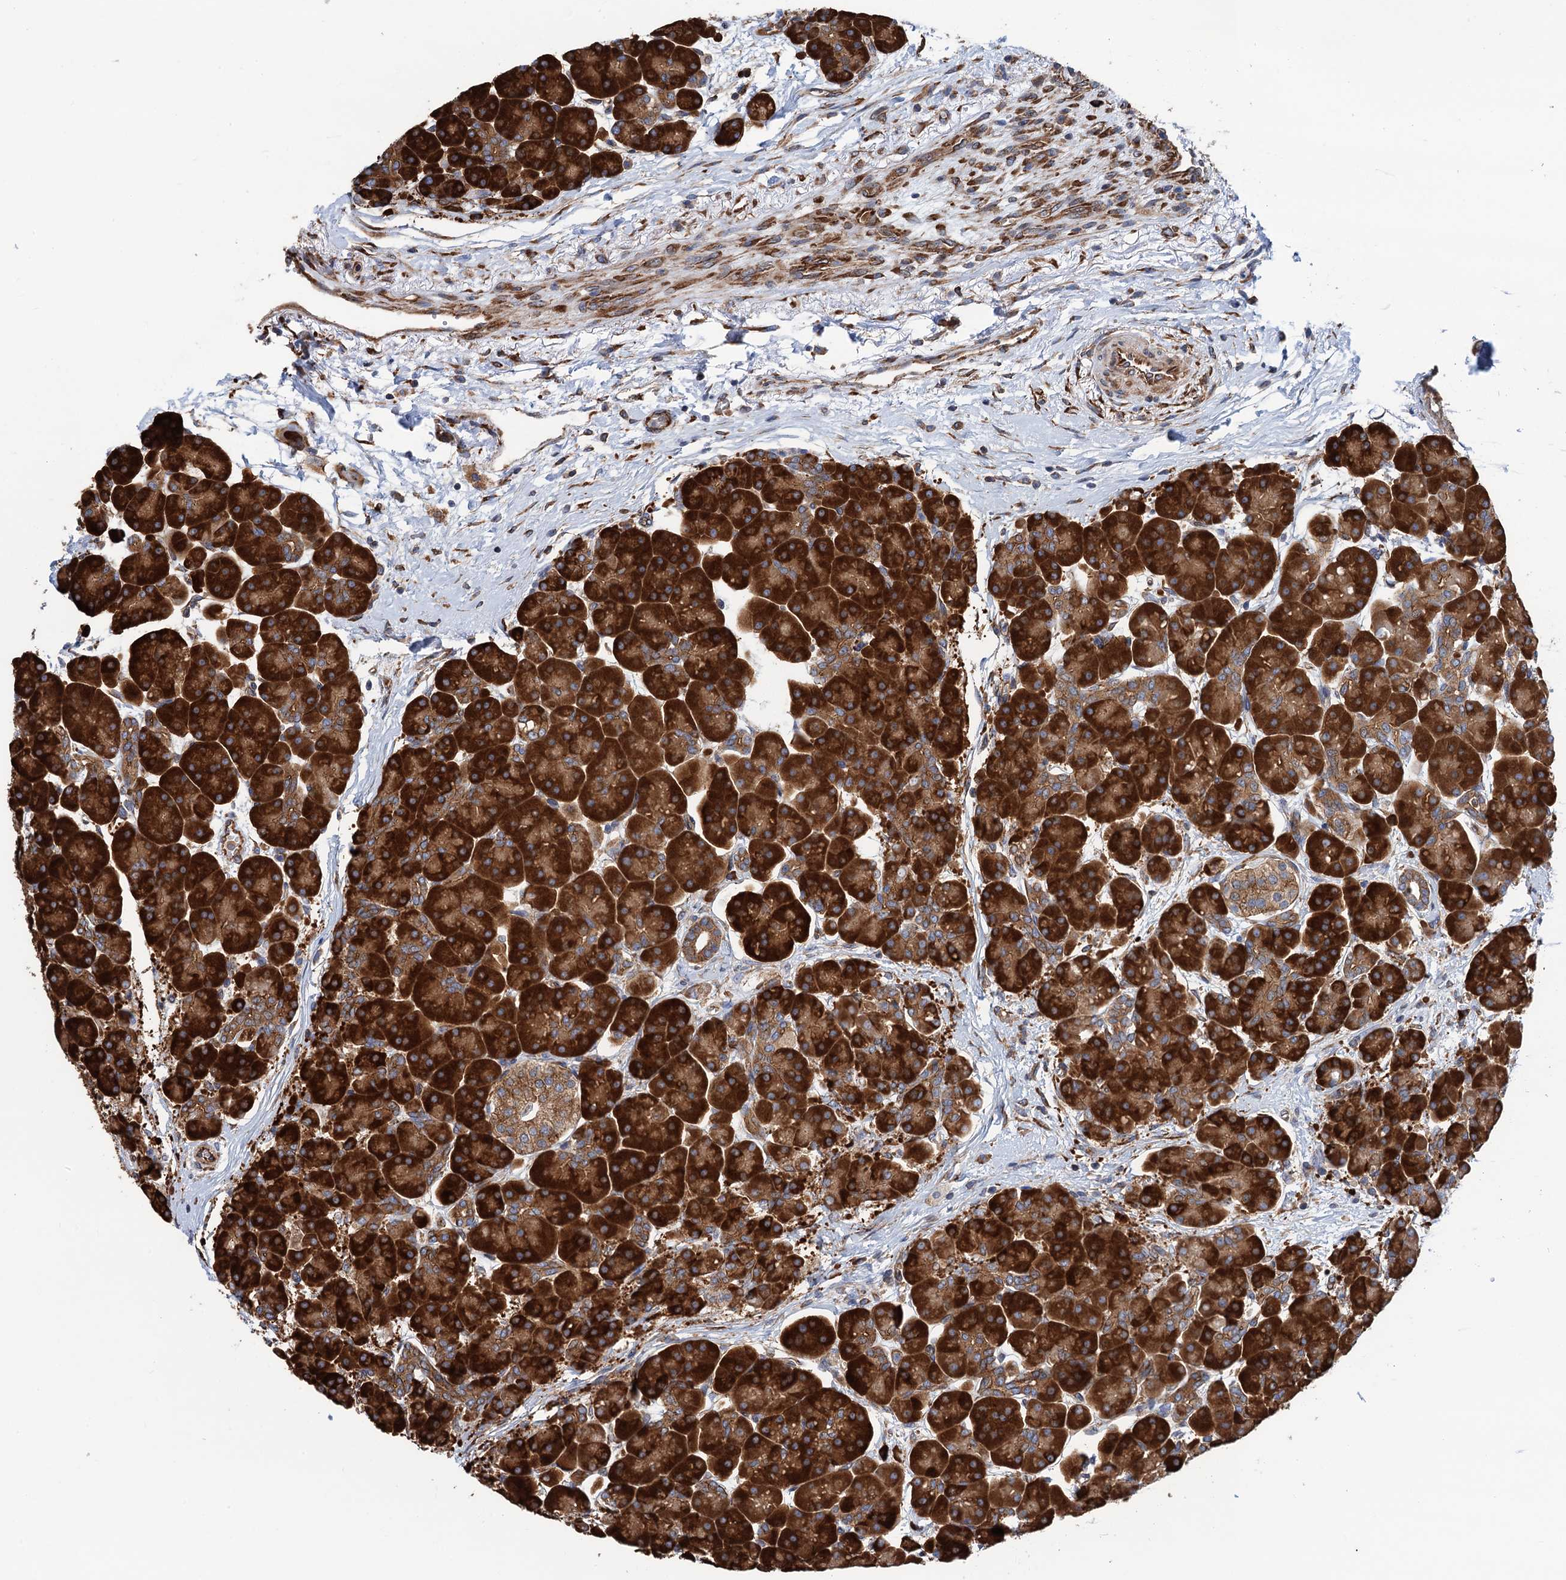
{"staining": {"intensity": "strong", "quantity": ">75%", "location": "cytoplasmic/membranous"}, "tissue": "pancreas", "cell_type": "Exocrine glandular cells", "image_type": "normal", "snomed": [{"axis": "morphology", "description": "Normal tissue, NOS"}, {"axis": "topography", "description": "Pancreas"}], "caption": "A brown stain labels strong cytoplasmic/membranous expression of a protein in exocrine glandular cells of unremarkable human pancreas.", "gene": "SLC12A7", "patient": {"sex": "male", "age": 66}}